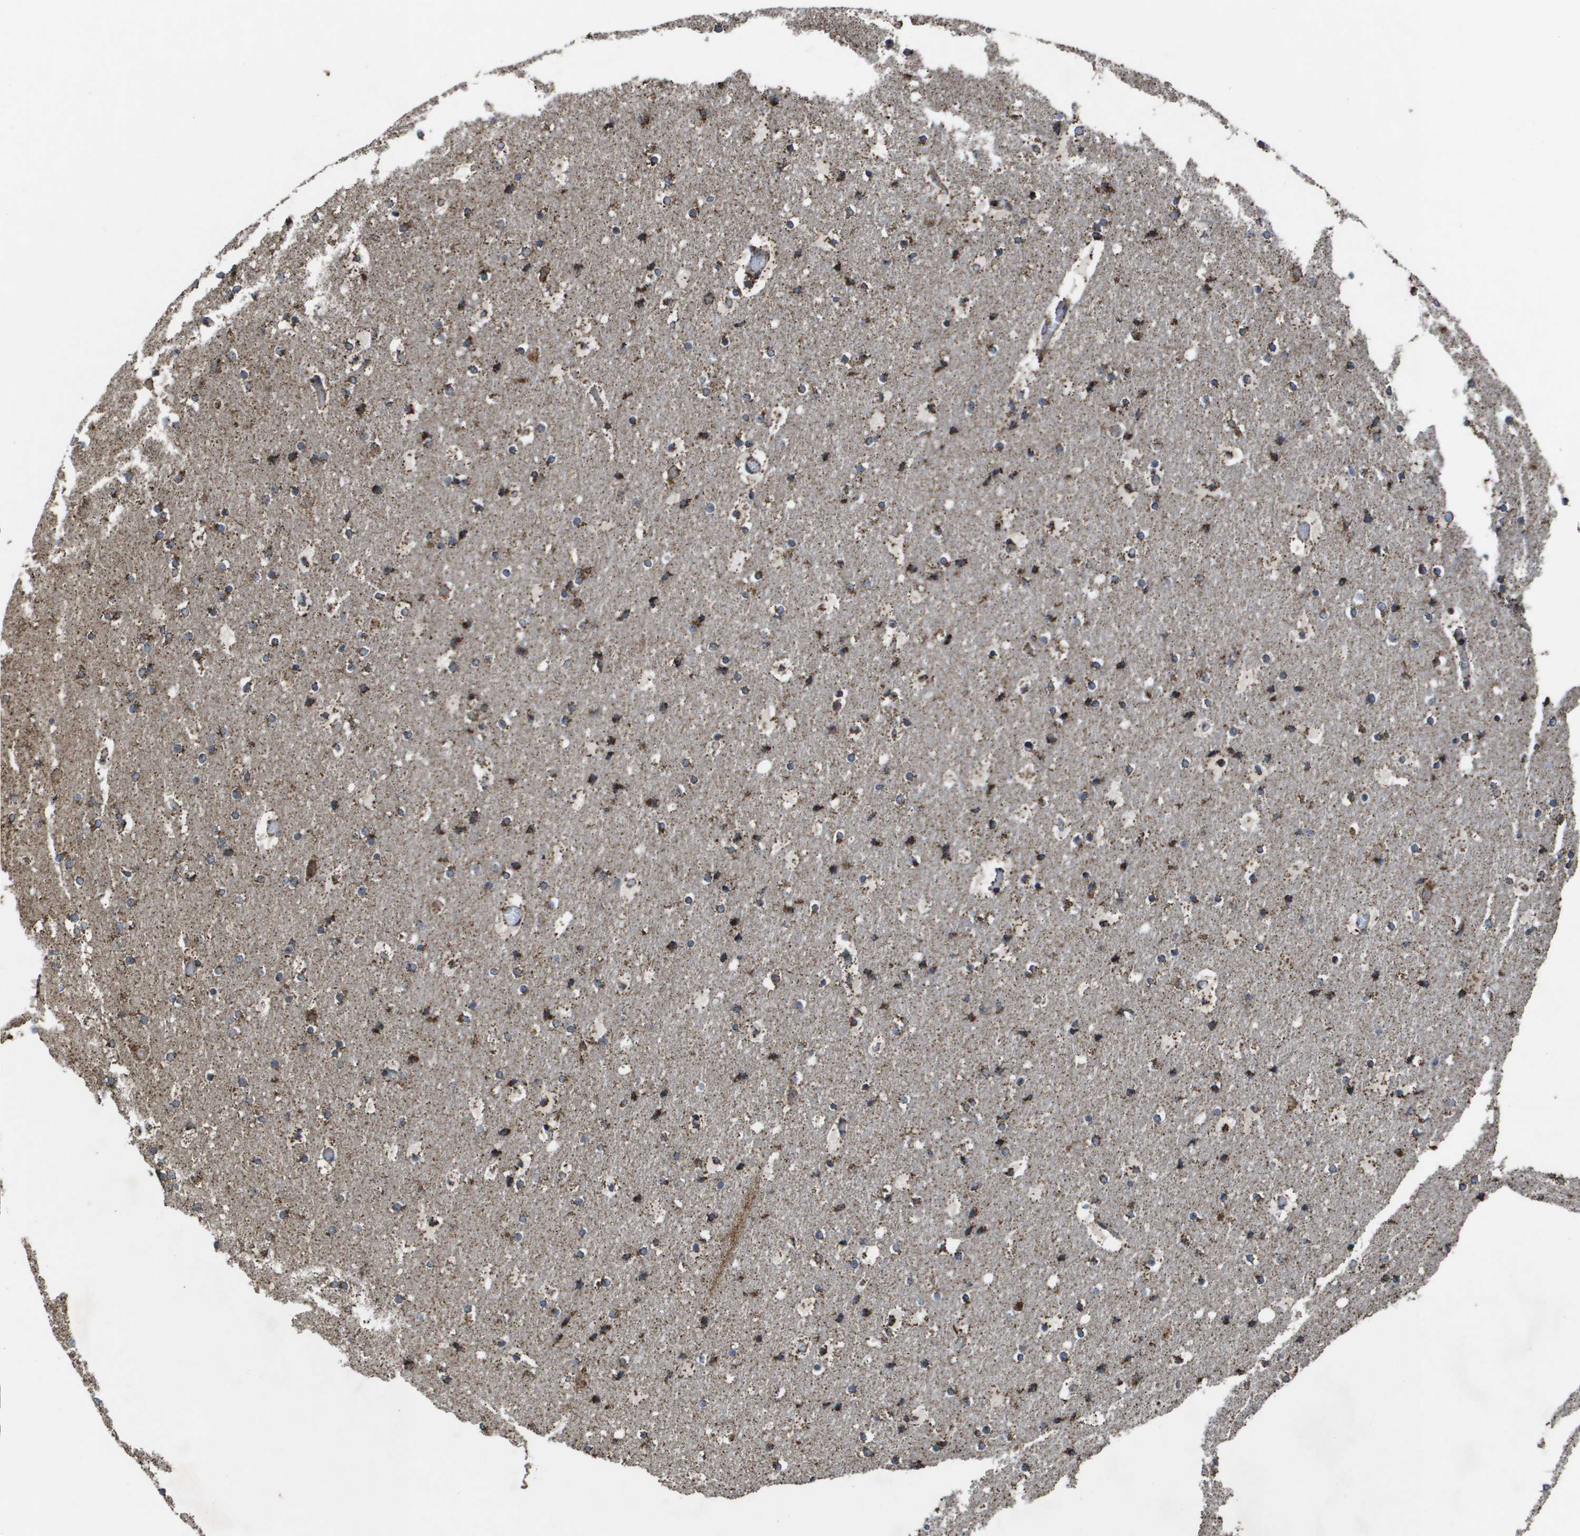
{"staining": {"intensity": "moderate", "quantity": "25%-75%", "location": "cytoplasmic/membranous"}, "tissue": "cerebral cortex", "cell_type": "Endothelial cells", "image_type": "normal", "snomed": [{"axis": "morphology", "description": "Normal tissue, NOS"}, {"axis": "topography", "description": "Cerebral cortex"}], "caption": "An image showing moderate cytoplasmic/membranous staining in about 25%-75% of endothelial cells in unremarkable cerebral cortex, as visualized by brown immunohistochemical staining.", "gene": "HSPE1", "patient": {"sex": "male", "age": 57}}